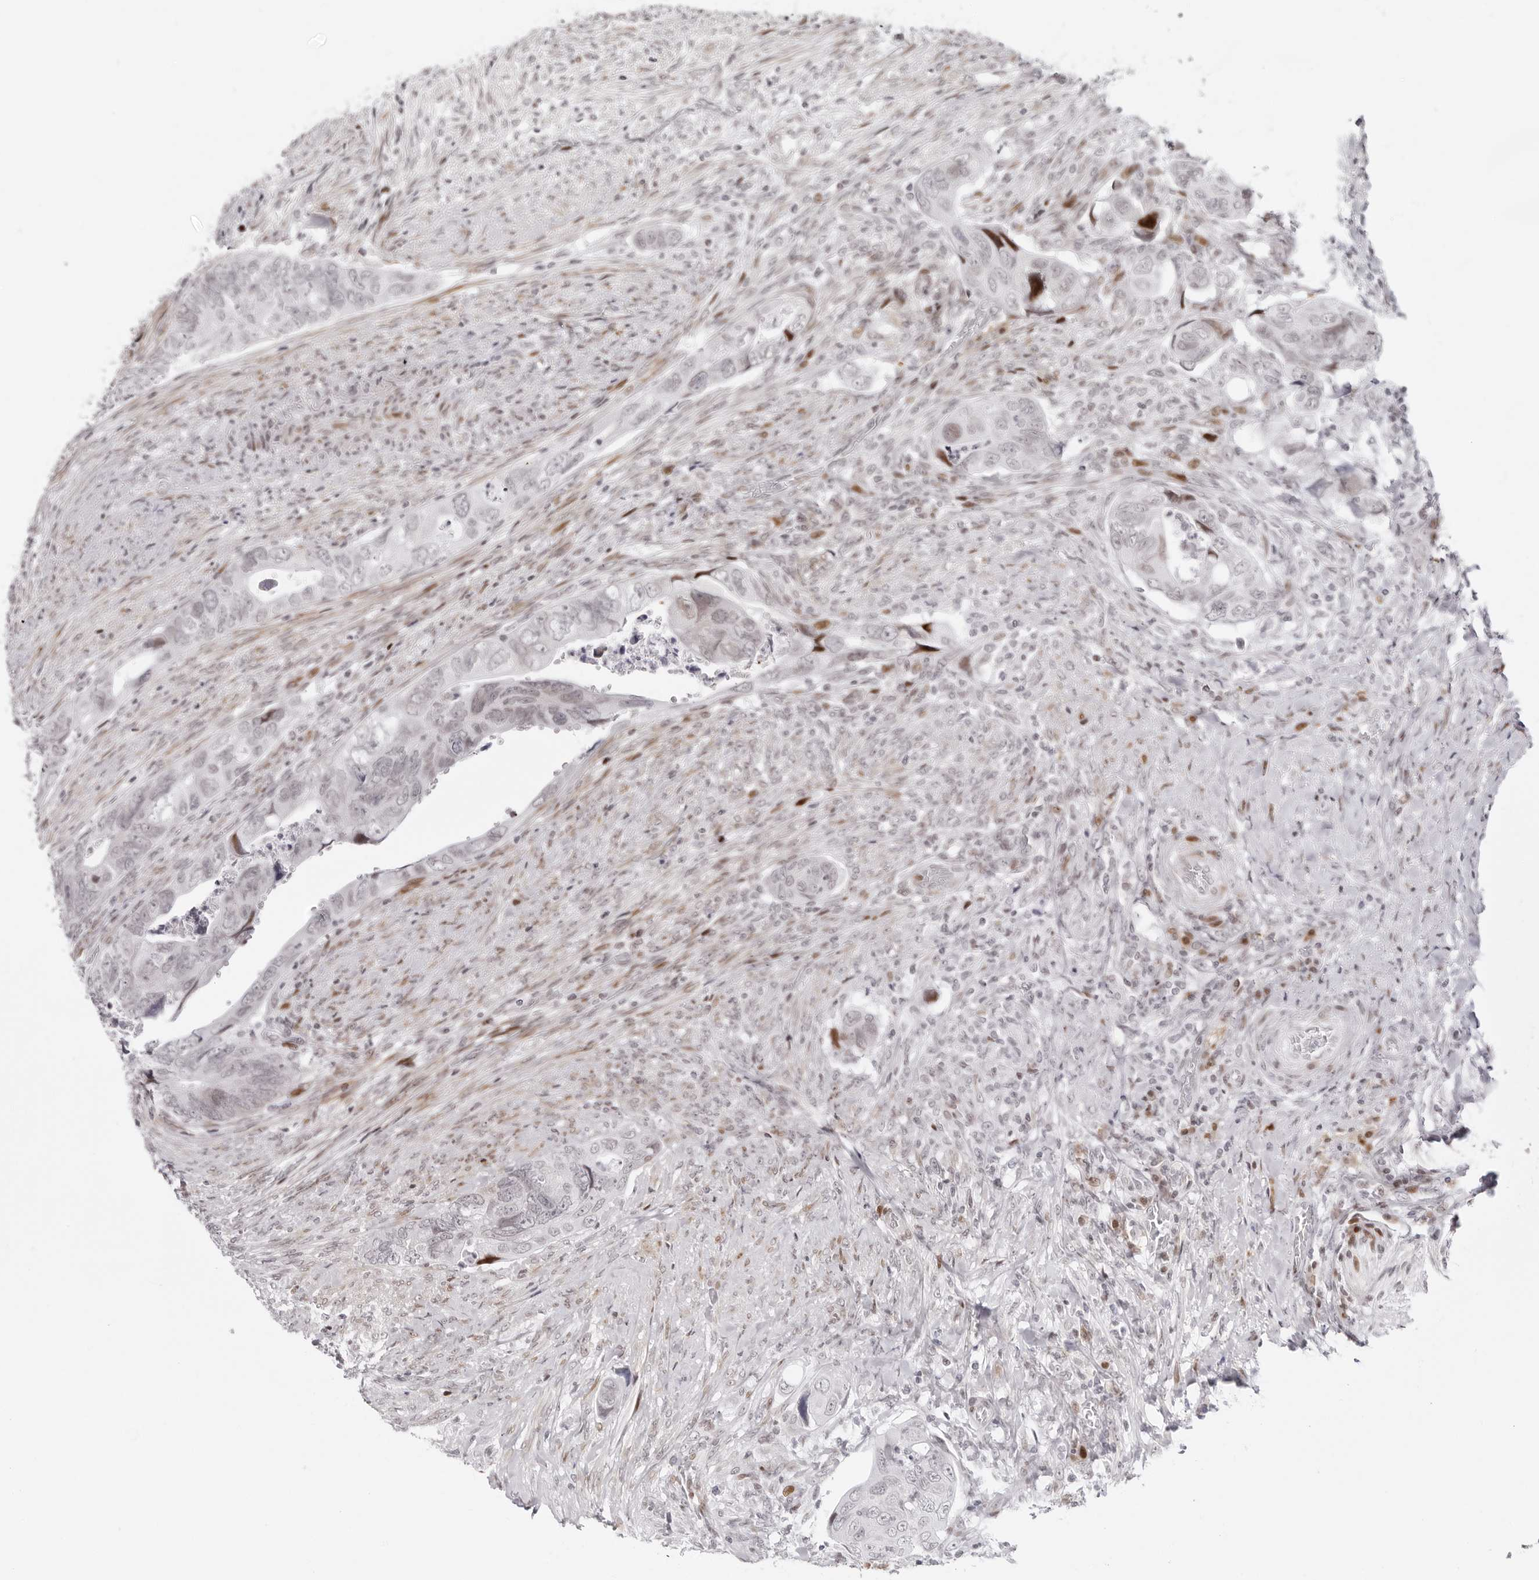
{"staining": {"intensity": "negative", "quantity": "none", "location": "none"}, "tissue": "colorectal cancer", "cell_type": "Tumor cells", "image_type": "cancer", "snomed": [{"axis": "morphology", "description": "Adenocarcinoma, NOS"}, {"axis": "topography", "description": "Rectum"}], "caption": "Immunohistochemistry (IHC) photomicrograph of human colorectal cancer (adenocarcinoma) stained for a protein (brown), which exhibits no expression in tumor cells.", "gene": "NTPCR", "patient": {"sex": "male", "age": 63}}